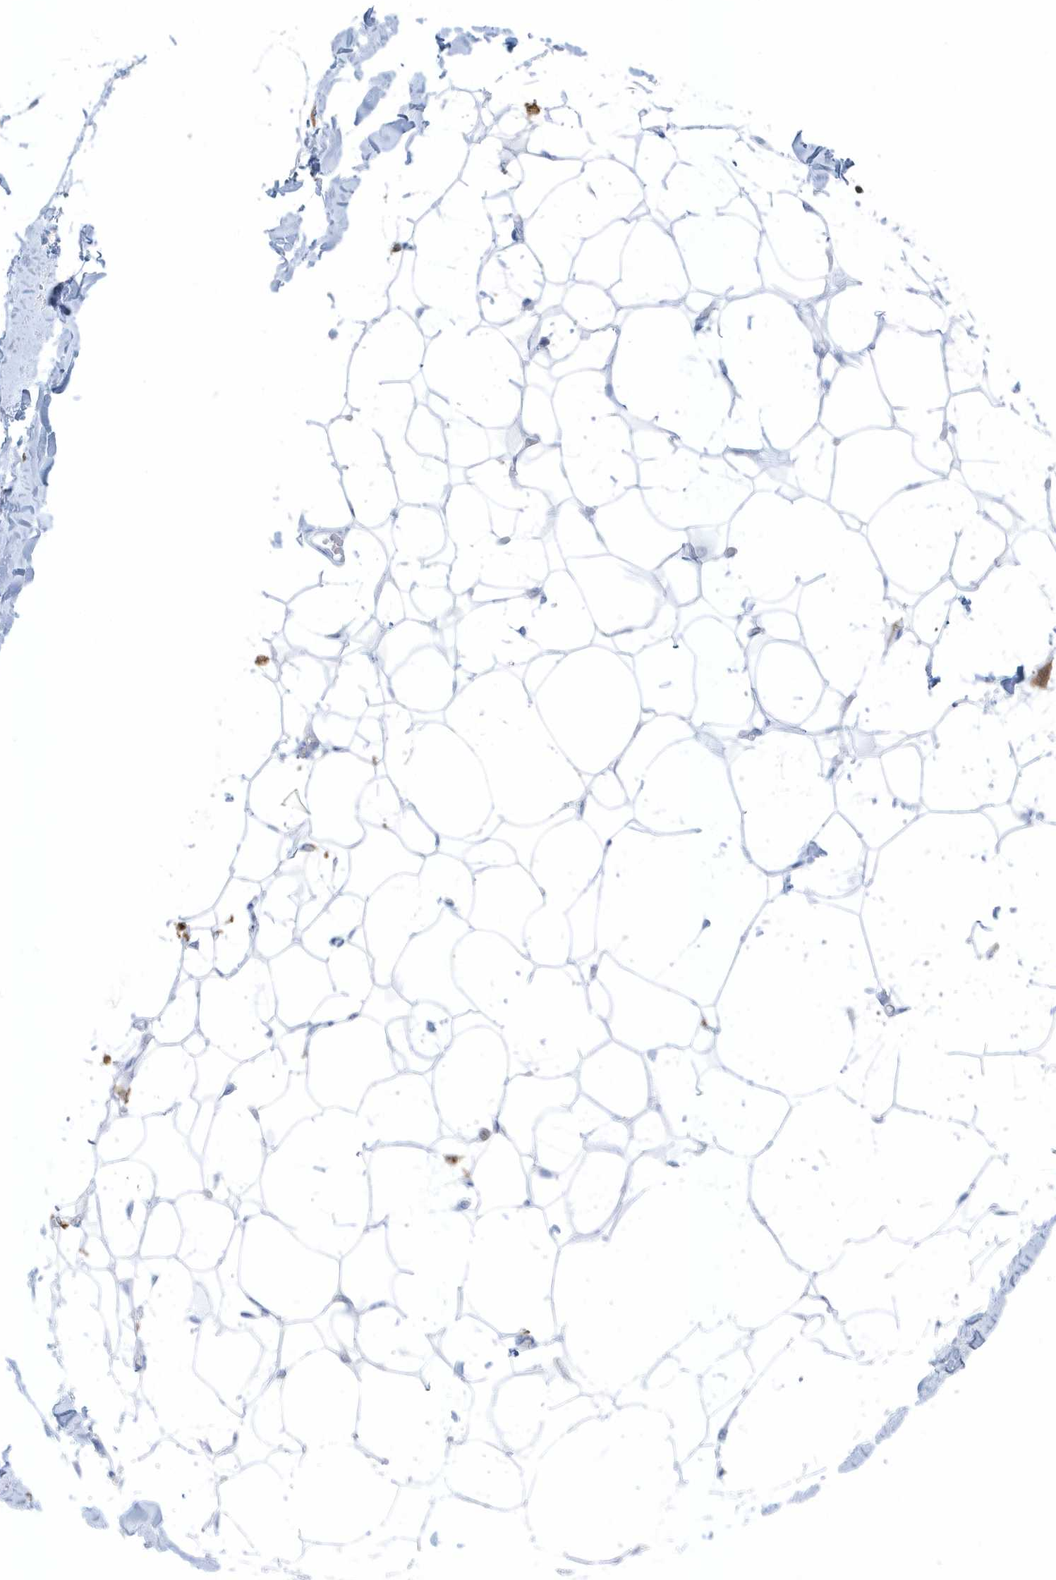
{"staining": {"intensity": "negative", "quantity": "none", "location": "none"}, "tissue": "breast", "cell_type": "Adipocytes", "image_type": "normal", "snomed": [{"axis": "morphology", "description": "Normal tissue, NOS"}, {"axis": "topography", "description": "Breast"}], "caption": "IHC micrograph of unremarkable human breast stained for a protein (brown), which demonstrates no staining in adipocytes.", "gene": "FAM98A", "patient": {"sex": "female", "age": 27}}